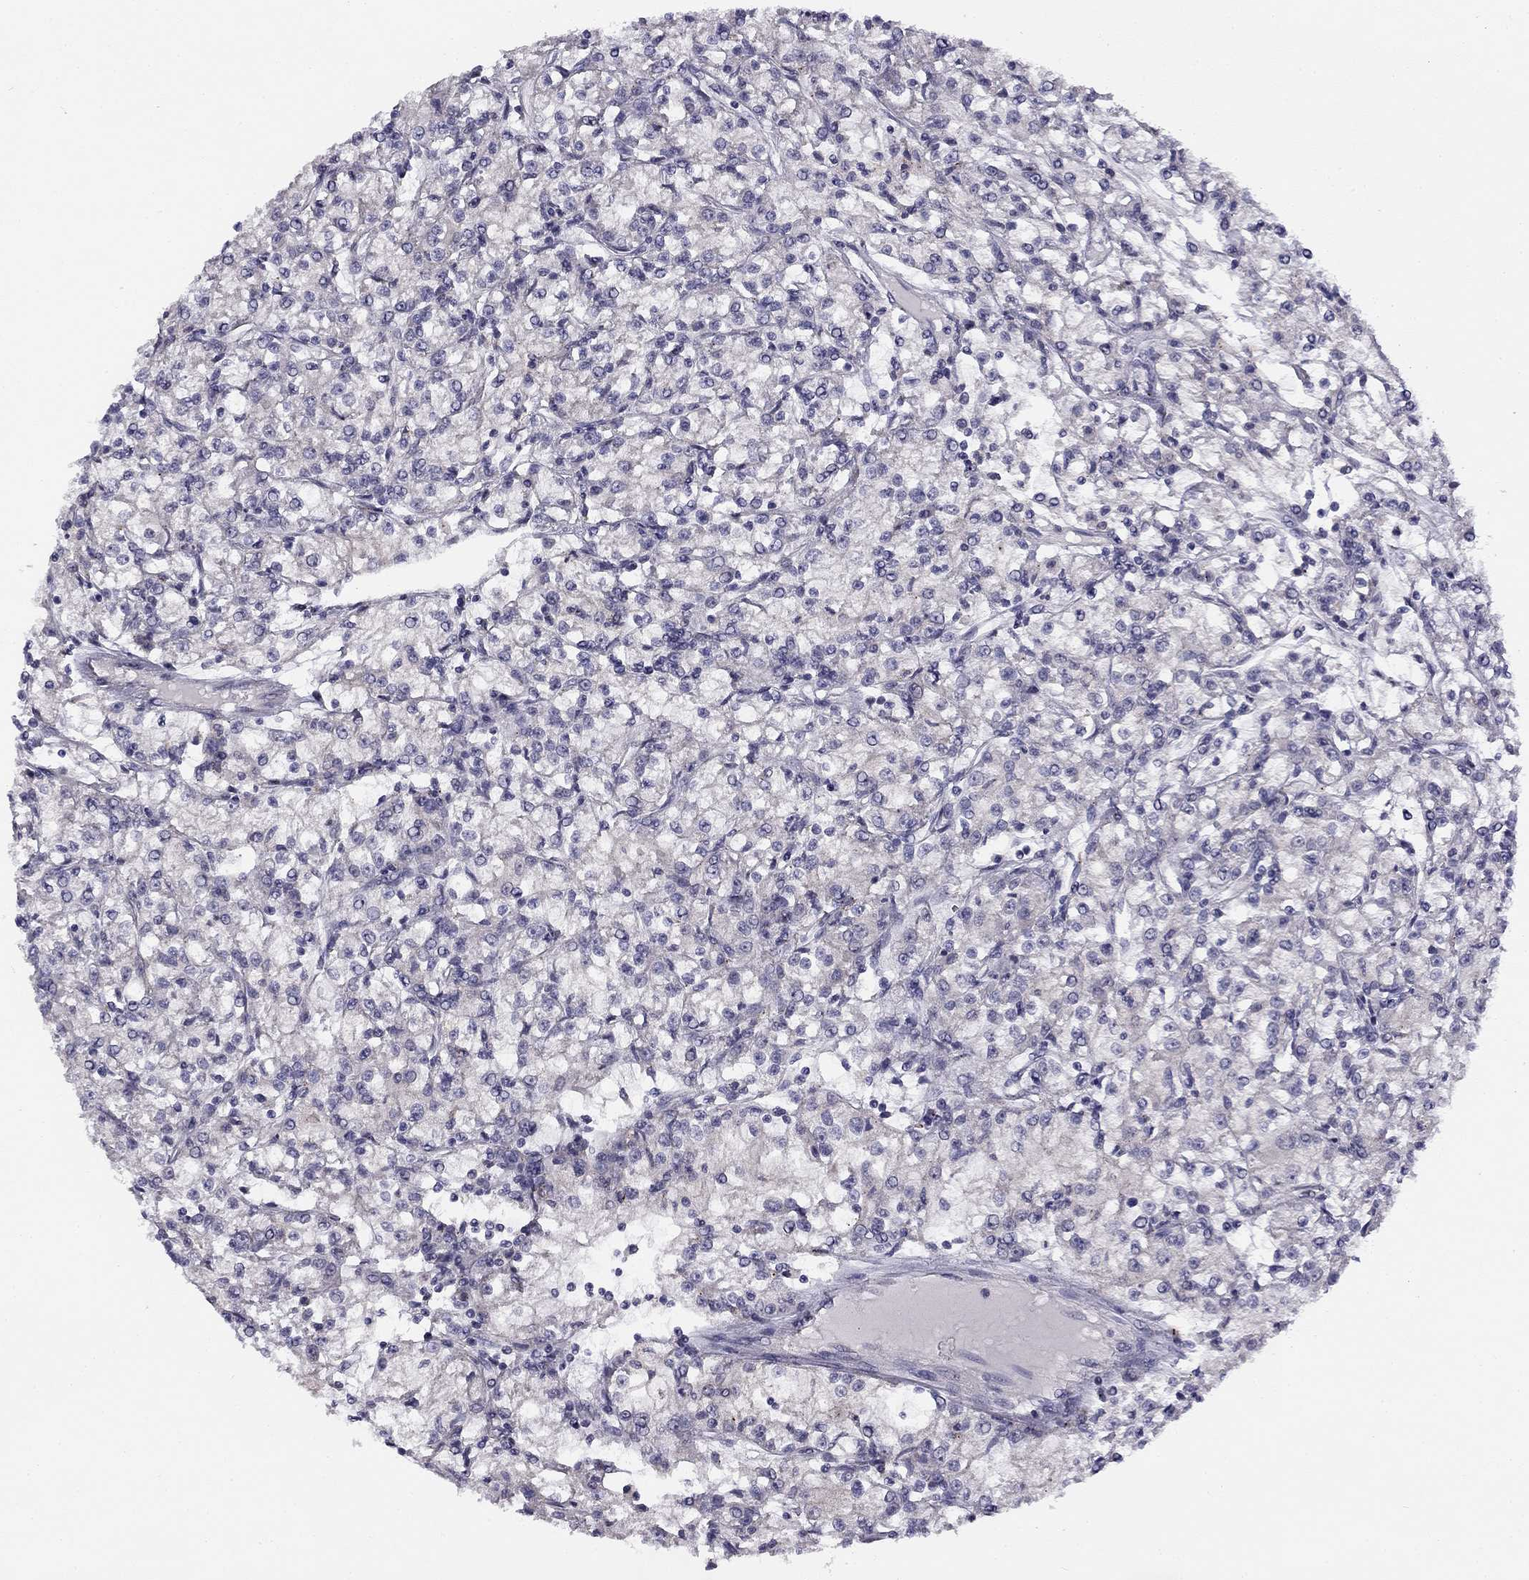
{"staining": {"intensity": "negative", "quantity": "none", "location": "none"}, "tissue": "renal cancer", "cell_type": "Tumor cells", "image_type": "cancer", "snomed": [{"axis": "morphology", "description": "Adenocarcinoma, NOS"}, {"axis": "topography", "description": "Kidney"}], "caption": "The micrograph displays no staining of tumor cells in renal adenocarcinoma.", "gene": "CNR1", "patient": {"sex": "female", "age": 59}}